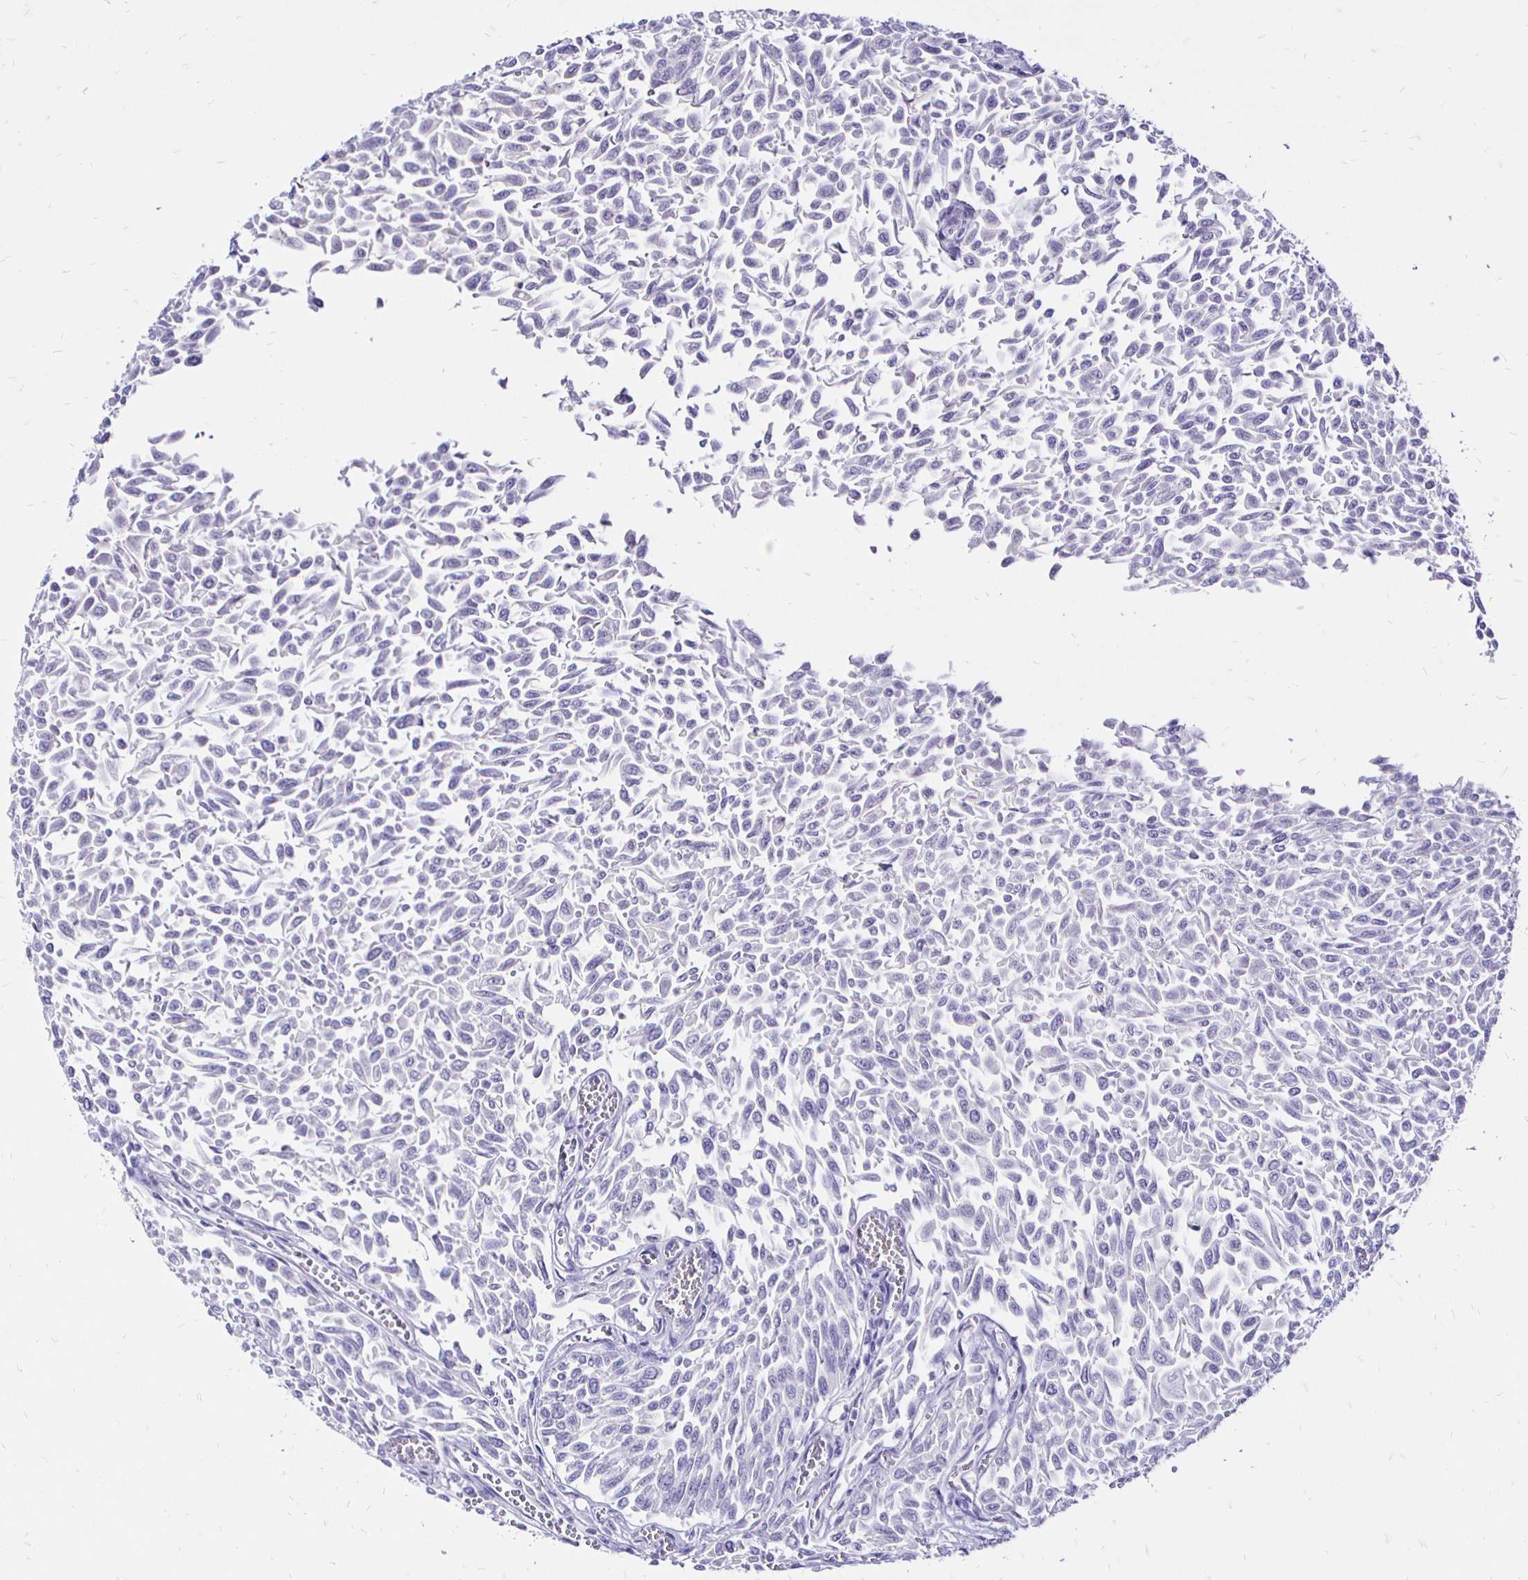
{"staining": {"intensity": "negative", "quantity": "none", "location": "none"}, "tissue": "urothelial cancer", "cell_type": "Tumor cells", "image_type": "cancer", "snomed": [{"axis": "morphology", "description": "Urothelial carcinoma, NOS"}, {"axis": "topography", "description": "Urinary bladder"}], "caption": "The photomicrograph demonstrates no staining of tumor cells in urothelial cancer. (DAB (3,3'-diaminobenzidine) IHC, high magnification).", "gene": "IRGC", "patient": {"sex": "male", "age": 59}}